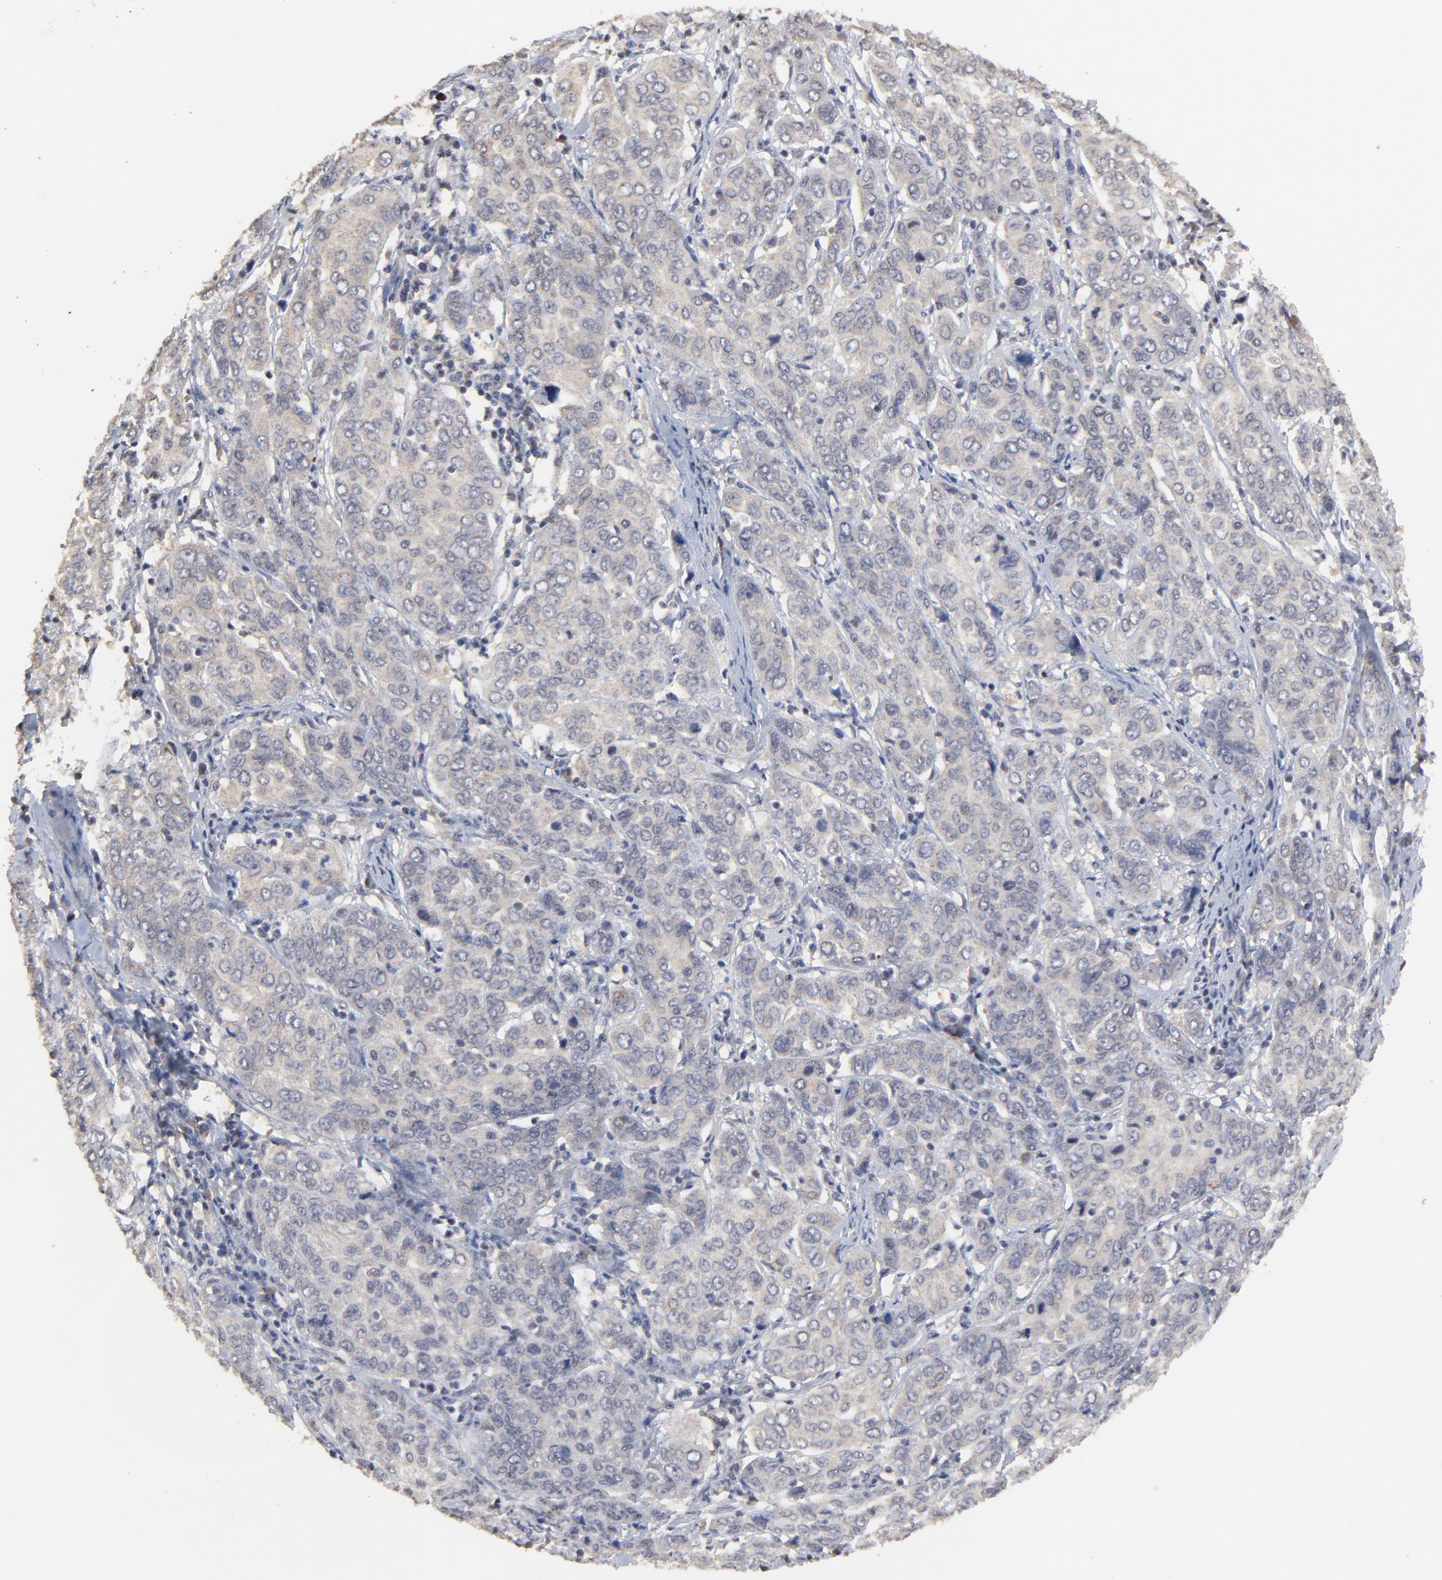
{"staining": {"intensity": "weak", "quantity": ">75%", "location": "cytoplasmic/membranous"}, "tissue": "cervical cancer", "cell_type": "Tumor cells", "image_type": "cancer", "snomed": [{"axis": "morphology", "description": "Squamous cell carcinoma, NOS"}, {"axis": "topography", "description": "Cervix"}], "caption": "Protein staining exhibits weak cytoplasmic/membranous positivity in approximately >75% of tumor cells in squamous cell carcinoma (cervical).", "gene": "VPREB3", "patient": {"sex": "female", "age": 38}}